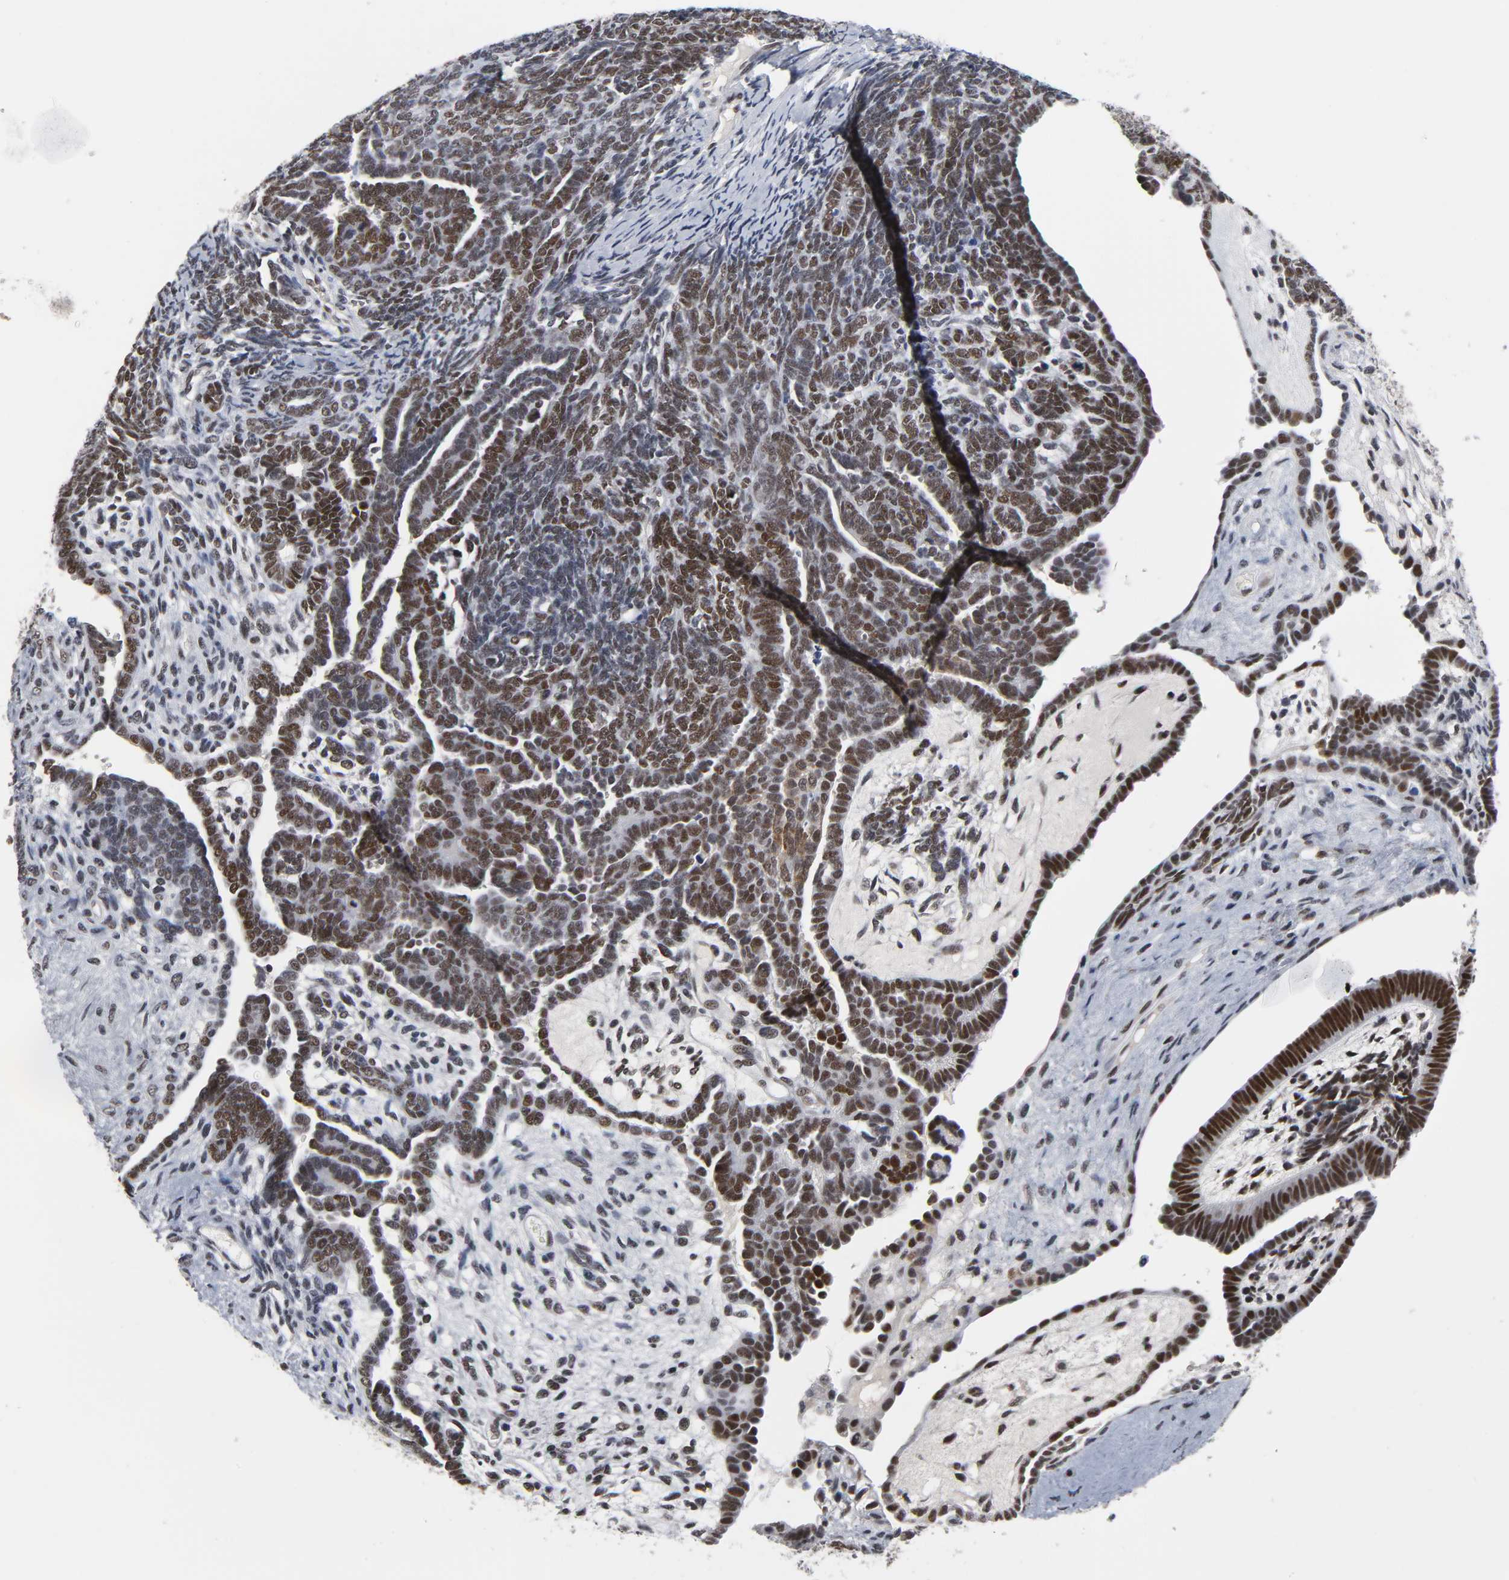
{"staining": {"intensity": "moderate", "quantity": ">75%", "location": "nuclear"}, "tissue": "endometrial cancer", "cell_type": "Tumor cells", "image_type": "cancer", "snomed": [{"axis": "morphology", "description": "Neoplasm, malignant, NOS"}, {"axis": "topography", "description": "Endometrium"}], "caption": "Immunohistochemical staining of endometrial cancer exhibits moderate nuclear protein expression in approximately >75% of tumor cells.", "gene": "TRIM33", "patient": {"sex": "female", "age": 74}}